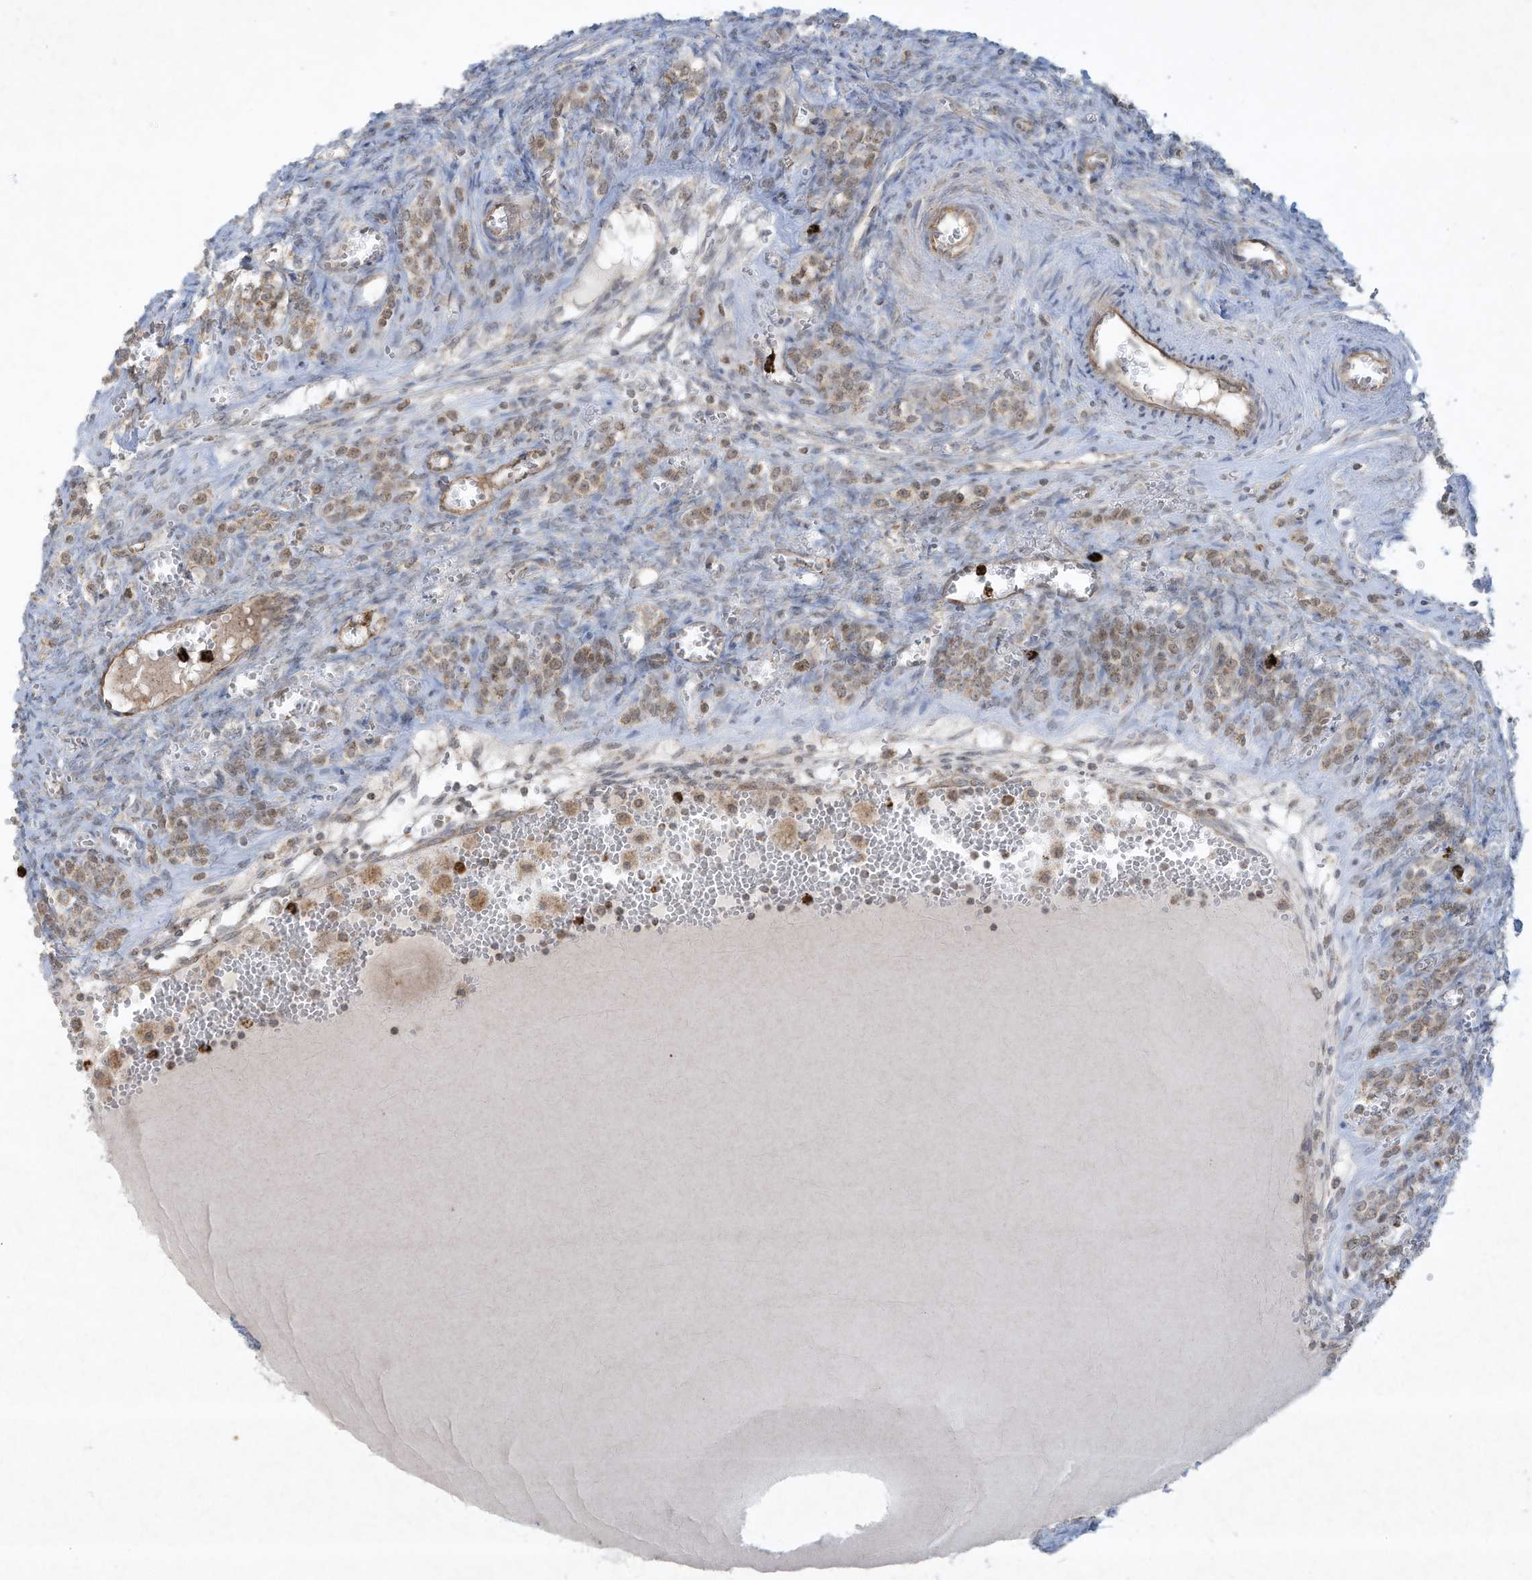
{"staining": {"intensity": "negative", "quantity": "none", "location": "none"}, "tissue": "ovary", "cell_type": "Ovarian stroma cells", "image_type": "normal", "snomed": [{"axis": "morphology", "description": "Normal tissue, NOS"}, {"axis": "topography", "description": "Ovary"}], "caption": "A high-resolution histopathology image shows immunohistochemistry (IHC) staining of benign ovary, which displays no significant positivity in ovarian stroma cells. (DAB immunohistochemistry with hematoxylin counter stain).", "gene": "CHRNA4", "patient": {"sex": "female", "age": 41}}